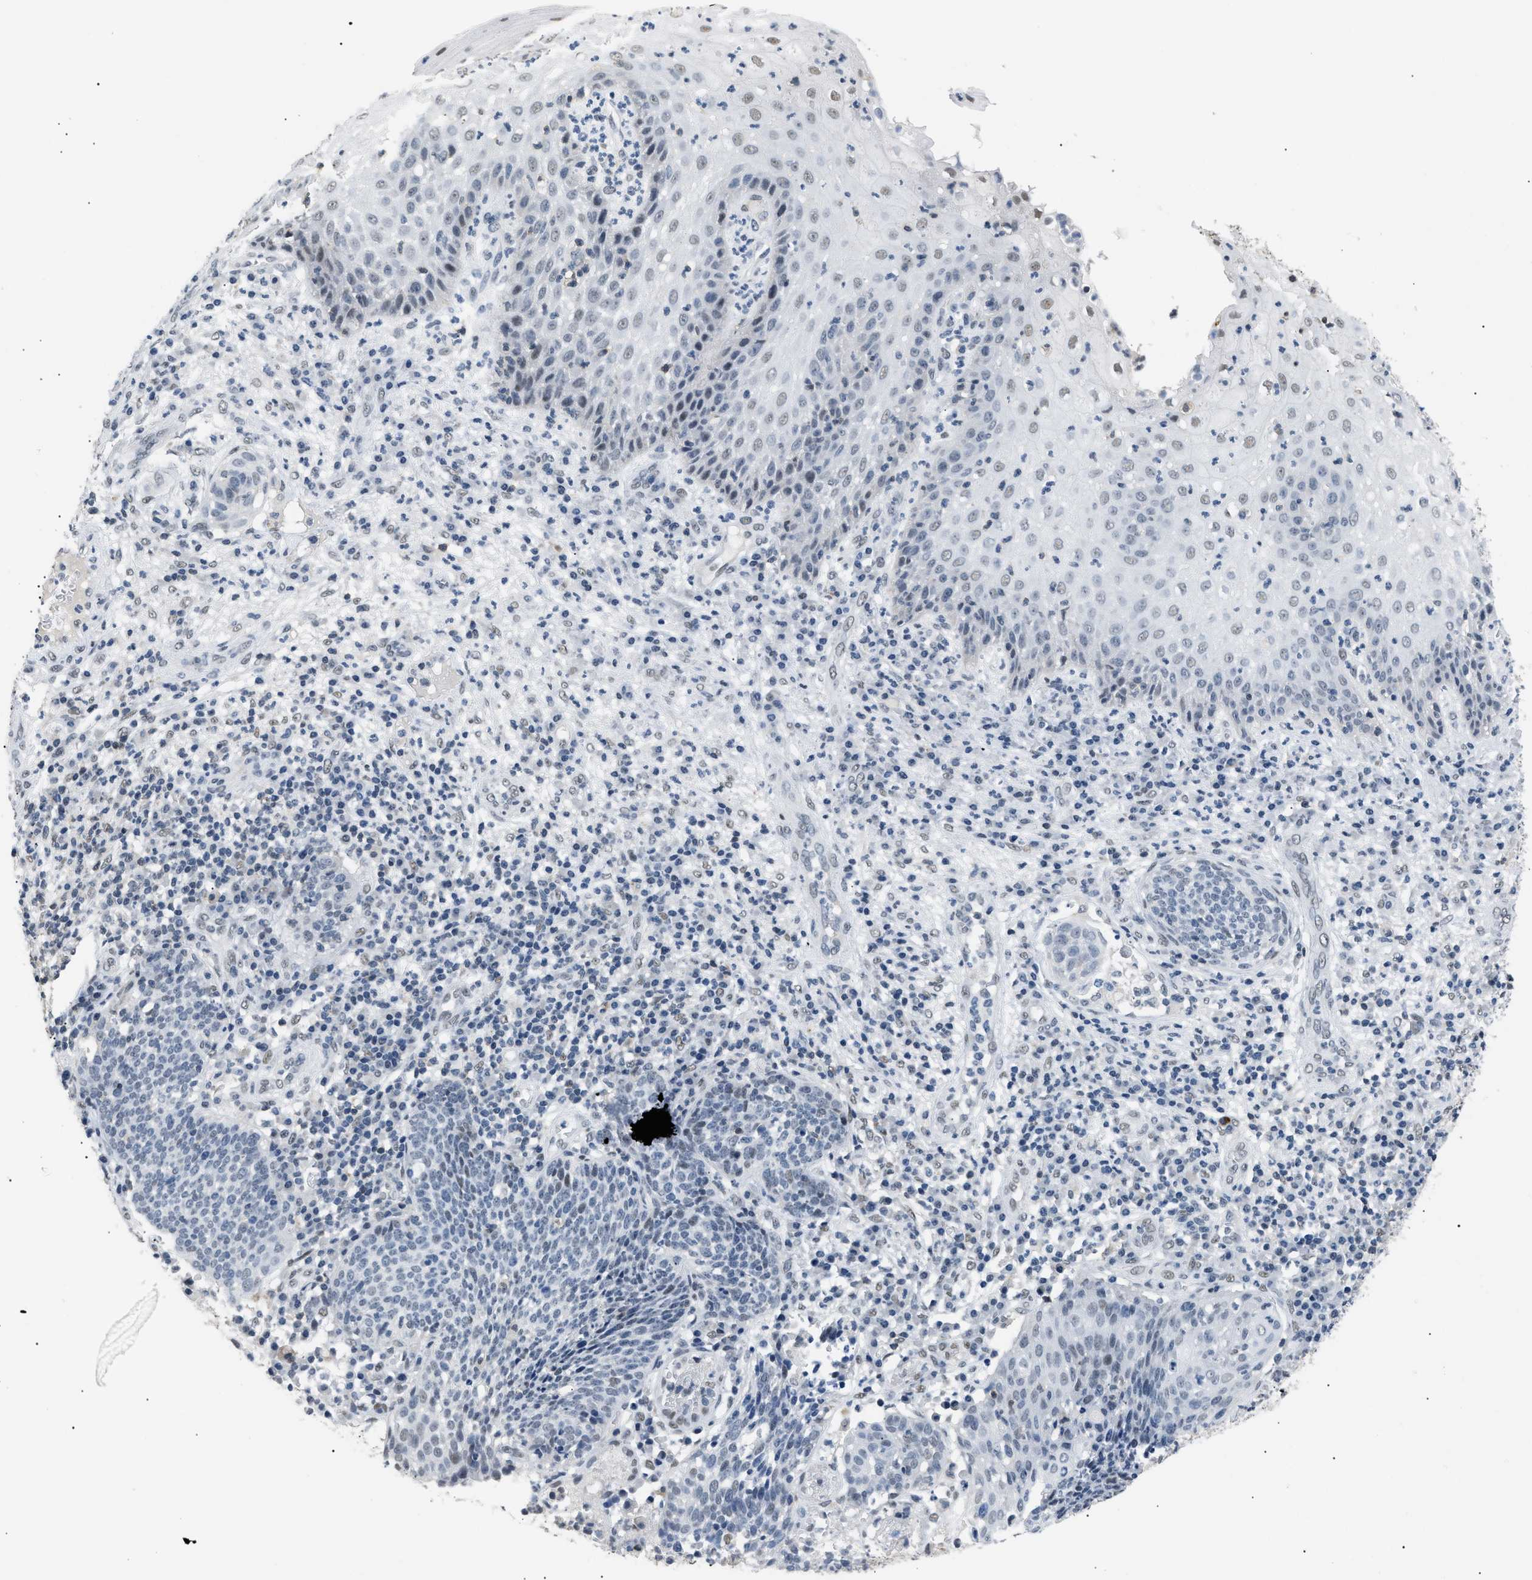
{"staining": {"intensity": "weak", "quantity": "<25%", "location": "nuclear"}, "tissue": "cervical cancer", "cell_type": "Tumor cells", "image_type": "cancer", "snomed": [{"axis": "morphology", "description": "Squamous cell carcinoma, NOS"}, {"axis": "topography", "description": "Cervix"}], "caption": "This photomicrograph is of squamous cell carcinoma (cervical) stained with immunohistochemistry (IHC) to label a protein in brown with the nuclei are counter-stained blue. There is no expression in tumor cells.", "gene": "KCNC3", "patient": {"sex": "female", "age": 34}}